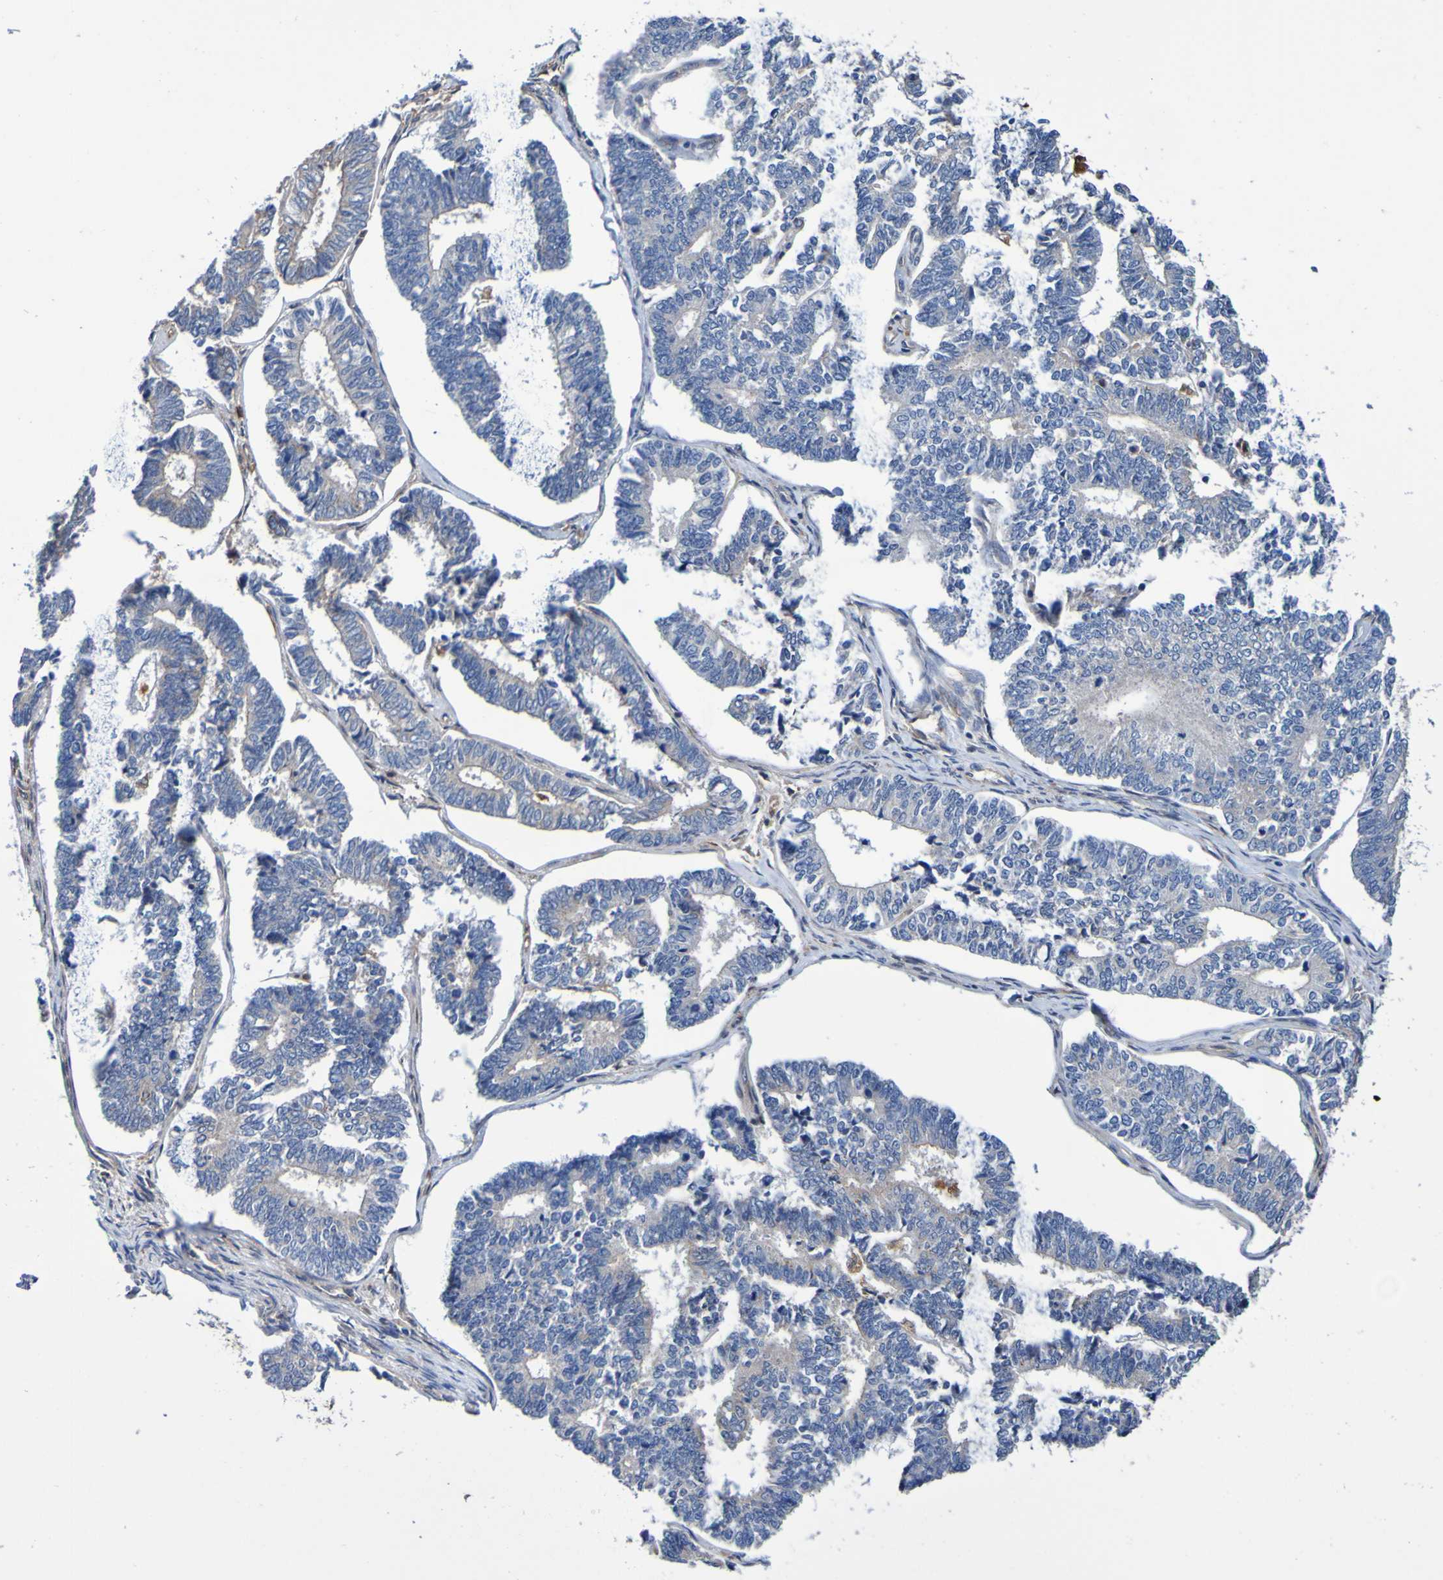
{"staining": {"intensity": "negative", "quantity": "none", "location": "none"}, "tissue": "endometrial cancer", "cell_type": "Tumor cells", "image_type": "cancer", "snomed": [{"axis": "morphology", "description": "Adenocarcinoma, NOS"}, {"axis": "topography", "description": "Endometrium"}], "caption": "Endometrial cancer (adenocarcinoma) stained for a protein using immunohistochemistry reveals no positivity tumor cells.", "gene": "METAP2", "patient": {"sex": "female", "age": 70}}